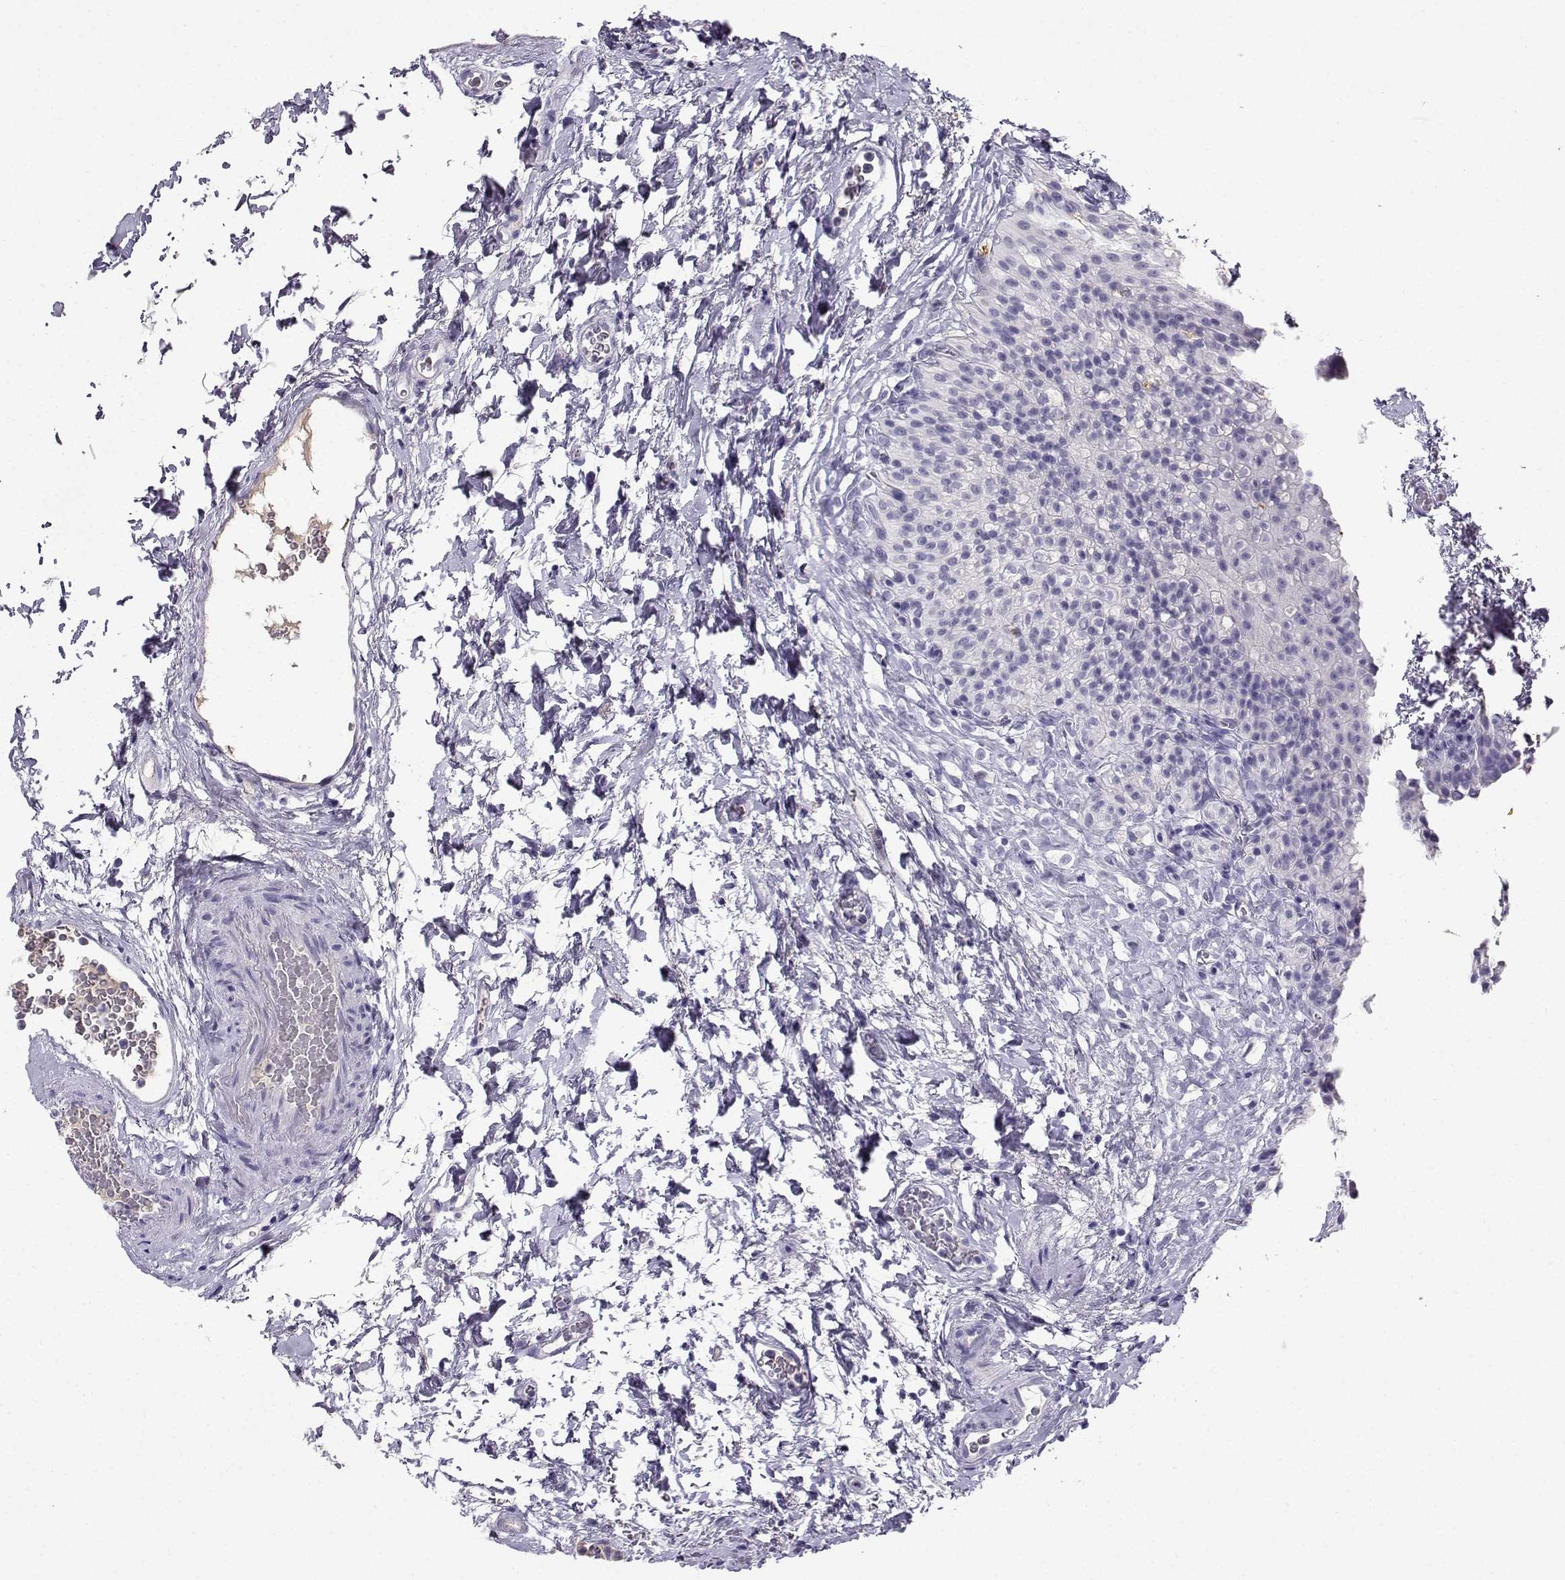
{"staining": {"intensity": "negative", "quantity": "none", "location": "none"}, "tissue": "urinary bladder", "cell_type": "Urothelial cells", "image_type": "normal", "snomed": [{"axis": "morphology", "description": "Normal tissue, NOS"}, {"axis": "topography", "description": "Urinary bladder"}], "caption": "Immunohistochemistry (IHC) photomicrograph of benign urinary bladder stained for a protein (brown), which displays no positivity in urothelial cells.", "gene": "GRIK4", "patient": {"sex": "male", "age": 76}}